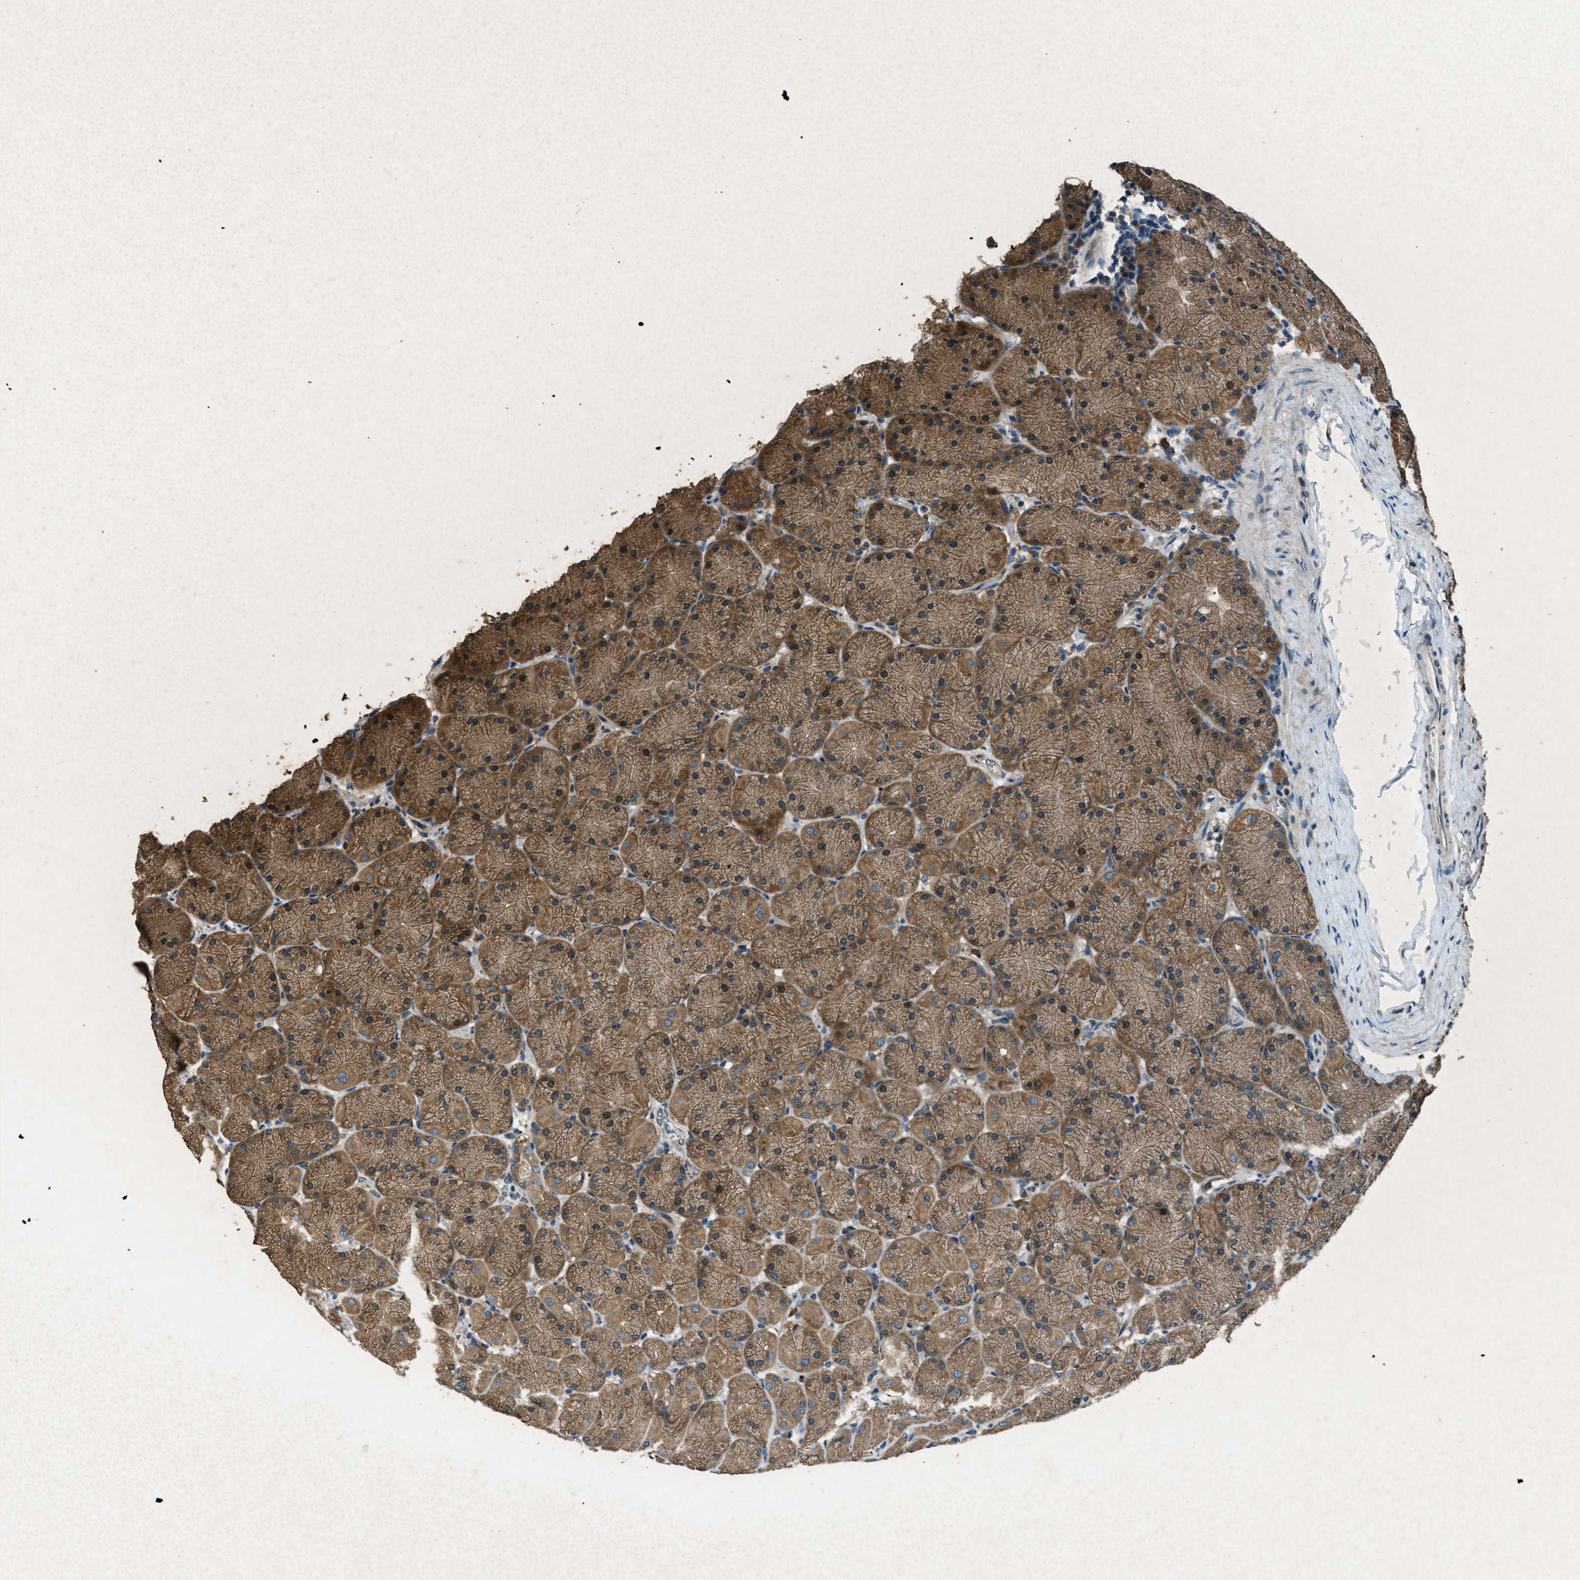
{"staining": {"intensity": "moderate", "quantity": ">75%", "location": "cytoplasmic/membranous"}, "tissue": "stomach", "cell_type": "Glandular cells", "image_type": "normal", "snomed": [{"axis": "morphology", "description": "Normal tissue, NOS"}, {"axis": "topography", "description": "Stomach, upper"}], "caption": "High-magnification brightfield microscopy of unremarkable stomach stained with DAB (brown) and counterstained with hematoxylin (blue). glandular cells exhibit moderate cytoplasmic/membranous expression is appreciated in about>75% of cells.", "gene": "GINM1", "patient": {"sex": "female", "age": 56}}